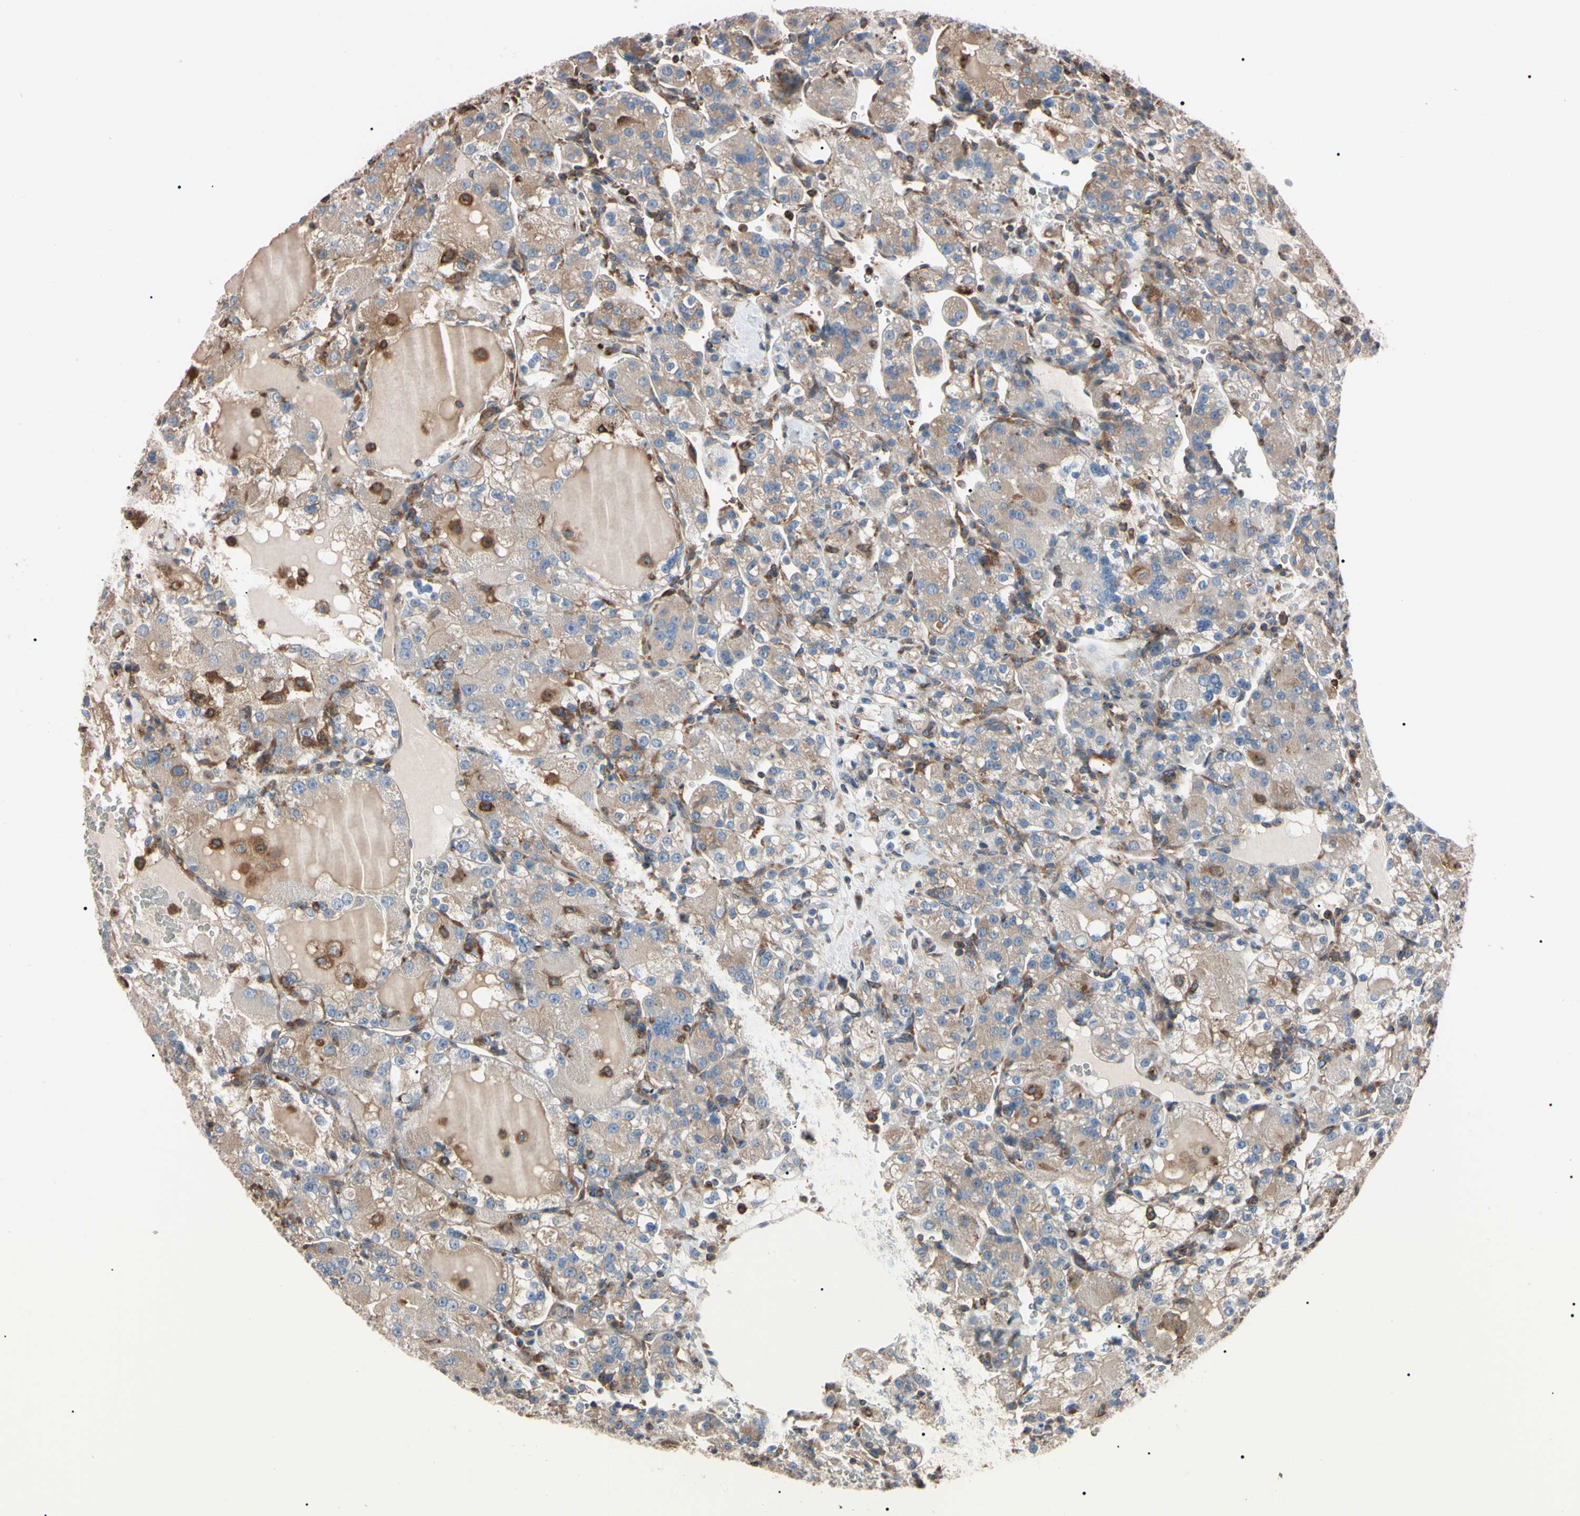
{"staining": {"intensity": "weak", "quantity": ">75%", "location": "cytoplasmic/membranous"}, "tissue": "renal cancer", "cell_type": "Tumor cells", "image_type": "cancer", "snomed": [{"axis": "morphology", "description": "Normal tissue, NOS"}, {"axis": "morphology", "description": "Adenocarcinoma, NOS"}, {"axis": "topography", "description": "Kidney"}], "caption": "Approximately >75% of tumor cells in renal cancer (adenocarcinoma) demonstrate weak cytoplasmic/membranous protein expression as visualized by brown immunohistochemical staining.", "gene": "PRKACA", "patient": {"sex": "male", "age": 61}}